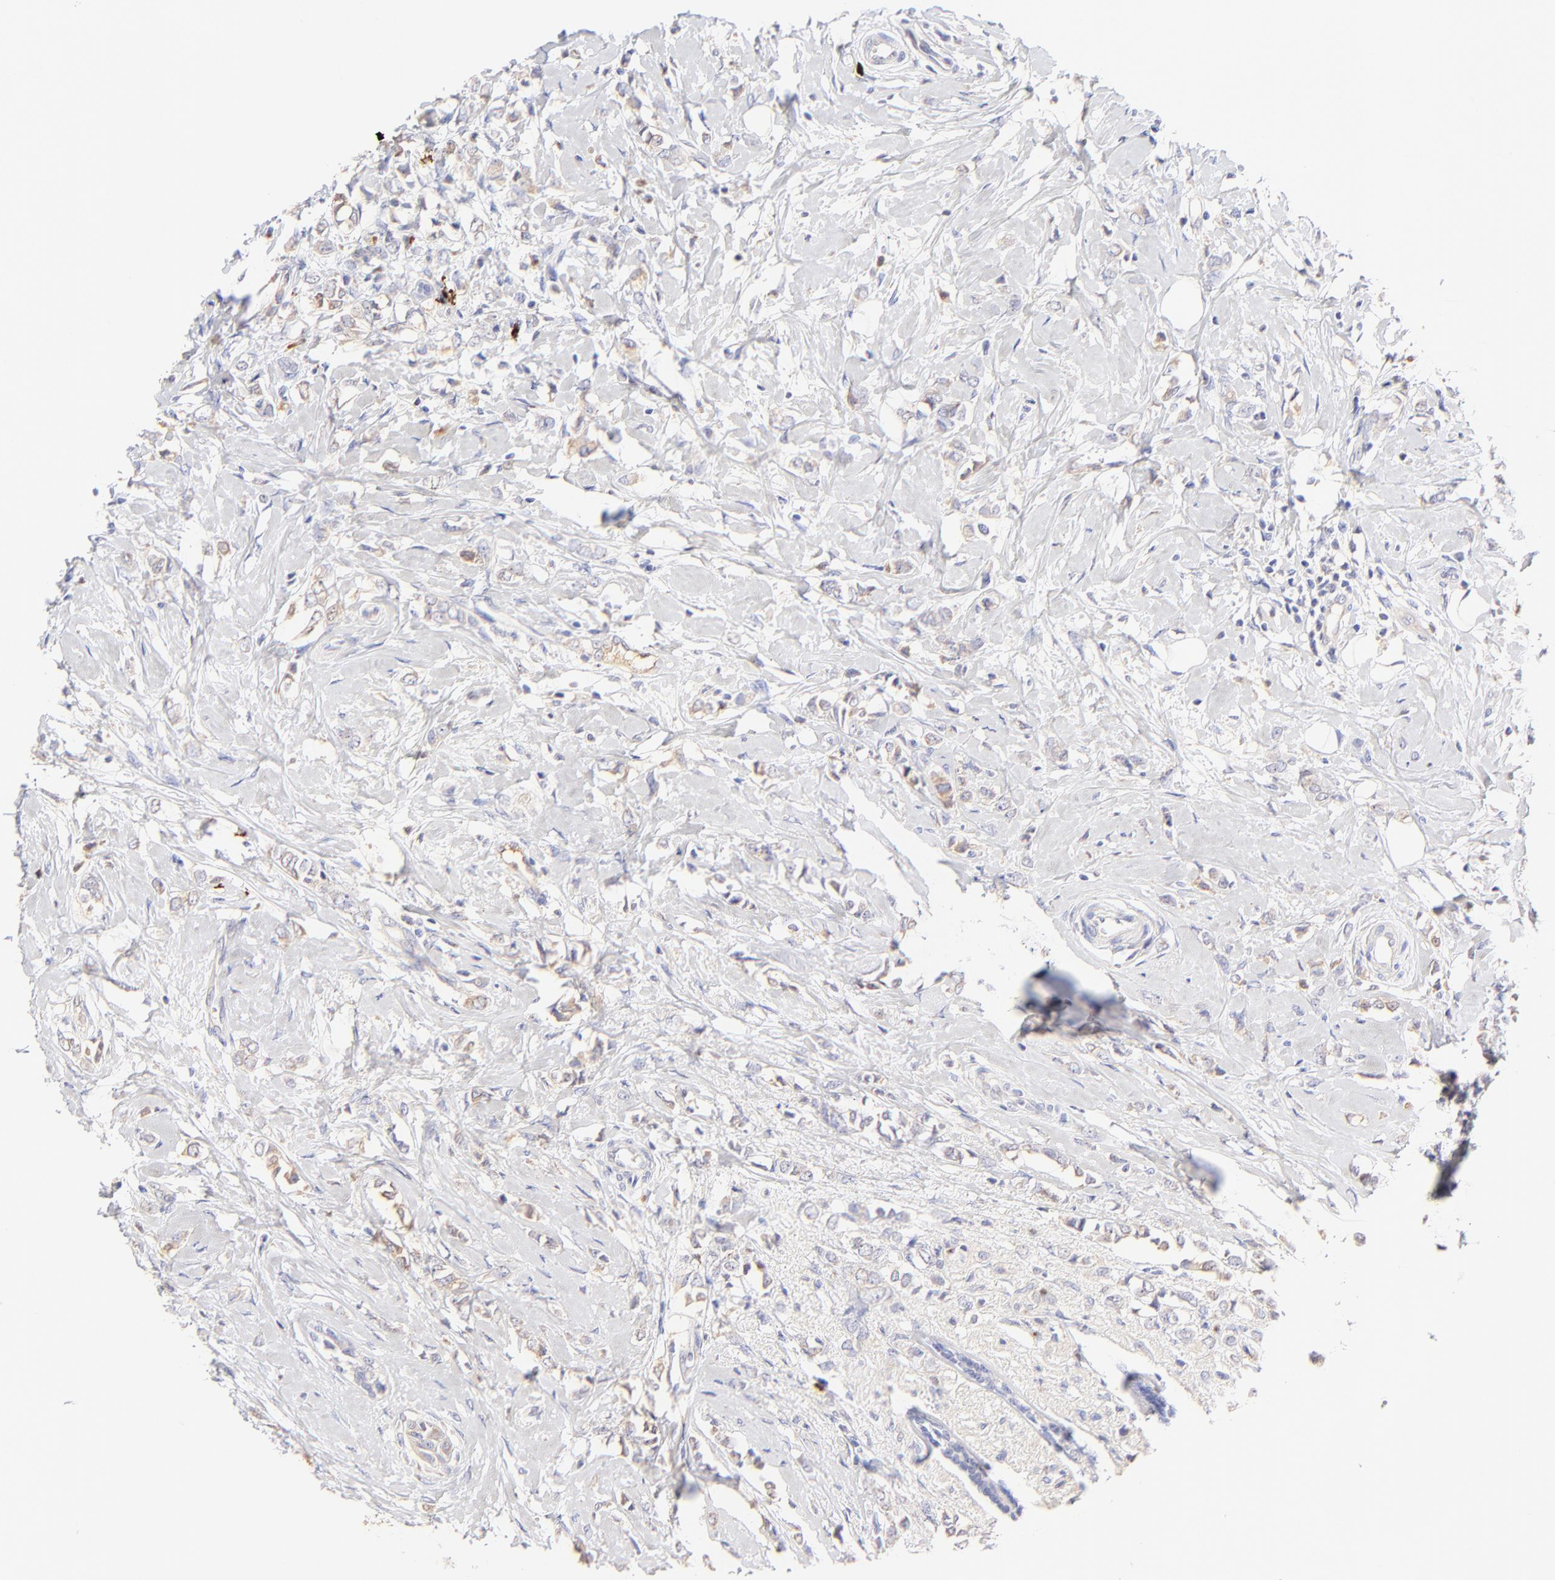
{"staining": {"intensity": "weak", "quantity": "<25%", "location": "cytoplasmic/membranous"}, "tissue": "breast cancer", "cell_type": "Tumor cells", "image_type": "cancer", "snomed": [{"axis": "morphology", "description": "Normal tissue, NOS"}, {"axis": "morphology", "description": "Lobular carcinoma"}, {"axis": "topography", "description": "Breast"}], "caption": "There is no significant expression in tumor cells of lobular carcinoma (breast).", "gene": "ASB9", "patient": {"sex": "female", "age": 47}}